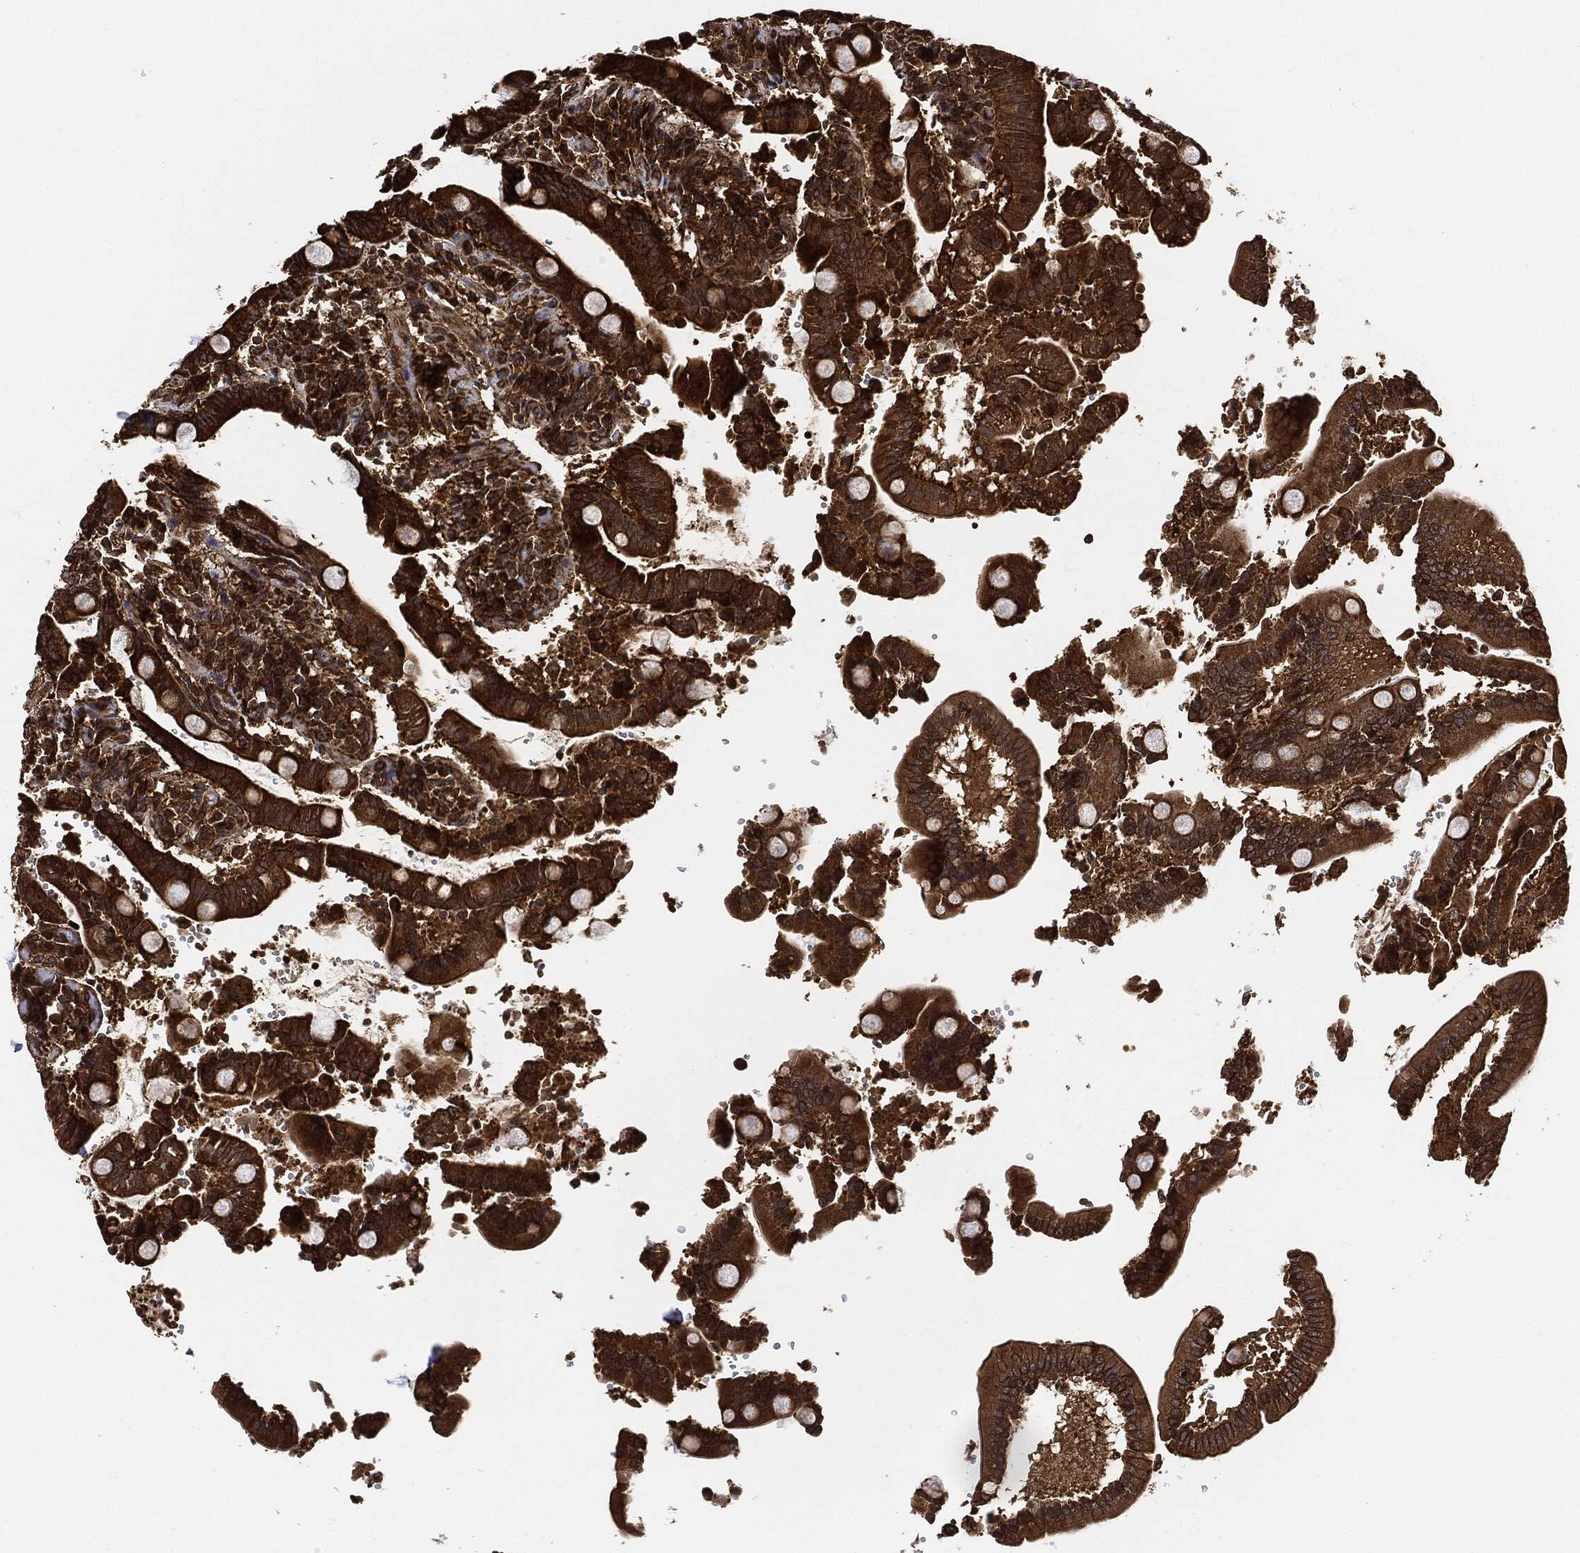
{"staining": {"intensity": "strong", "quantity": ">75%", "location": "cytoplasmic/membranous"}, "tissue": "duodenum", "cell_type": "Glandular cells", "image_type": "normal", "snomed": [{"axis": "morphology", "description": "Normal tissue, NOS"}, {"axis": "topography", "description": "Duodenum"}], "caption": "Protein staining reveals strong cytoplasmic/membranous staining in about >75% of glandular cells in benign duodenum.", "gene": "CEP290", "patient": {"sex": "female", "age": 62}}